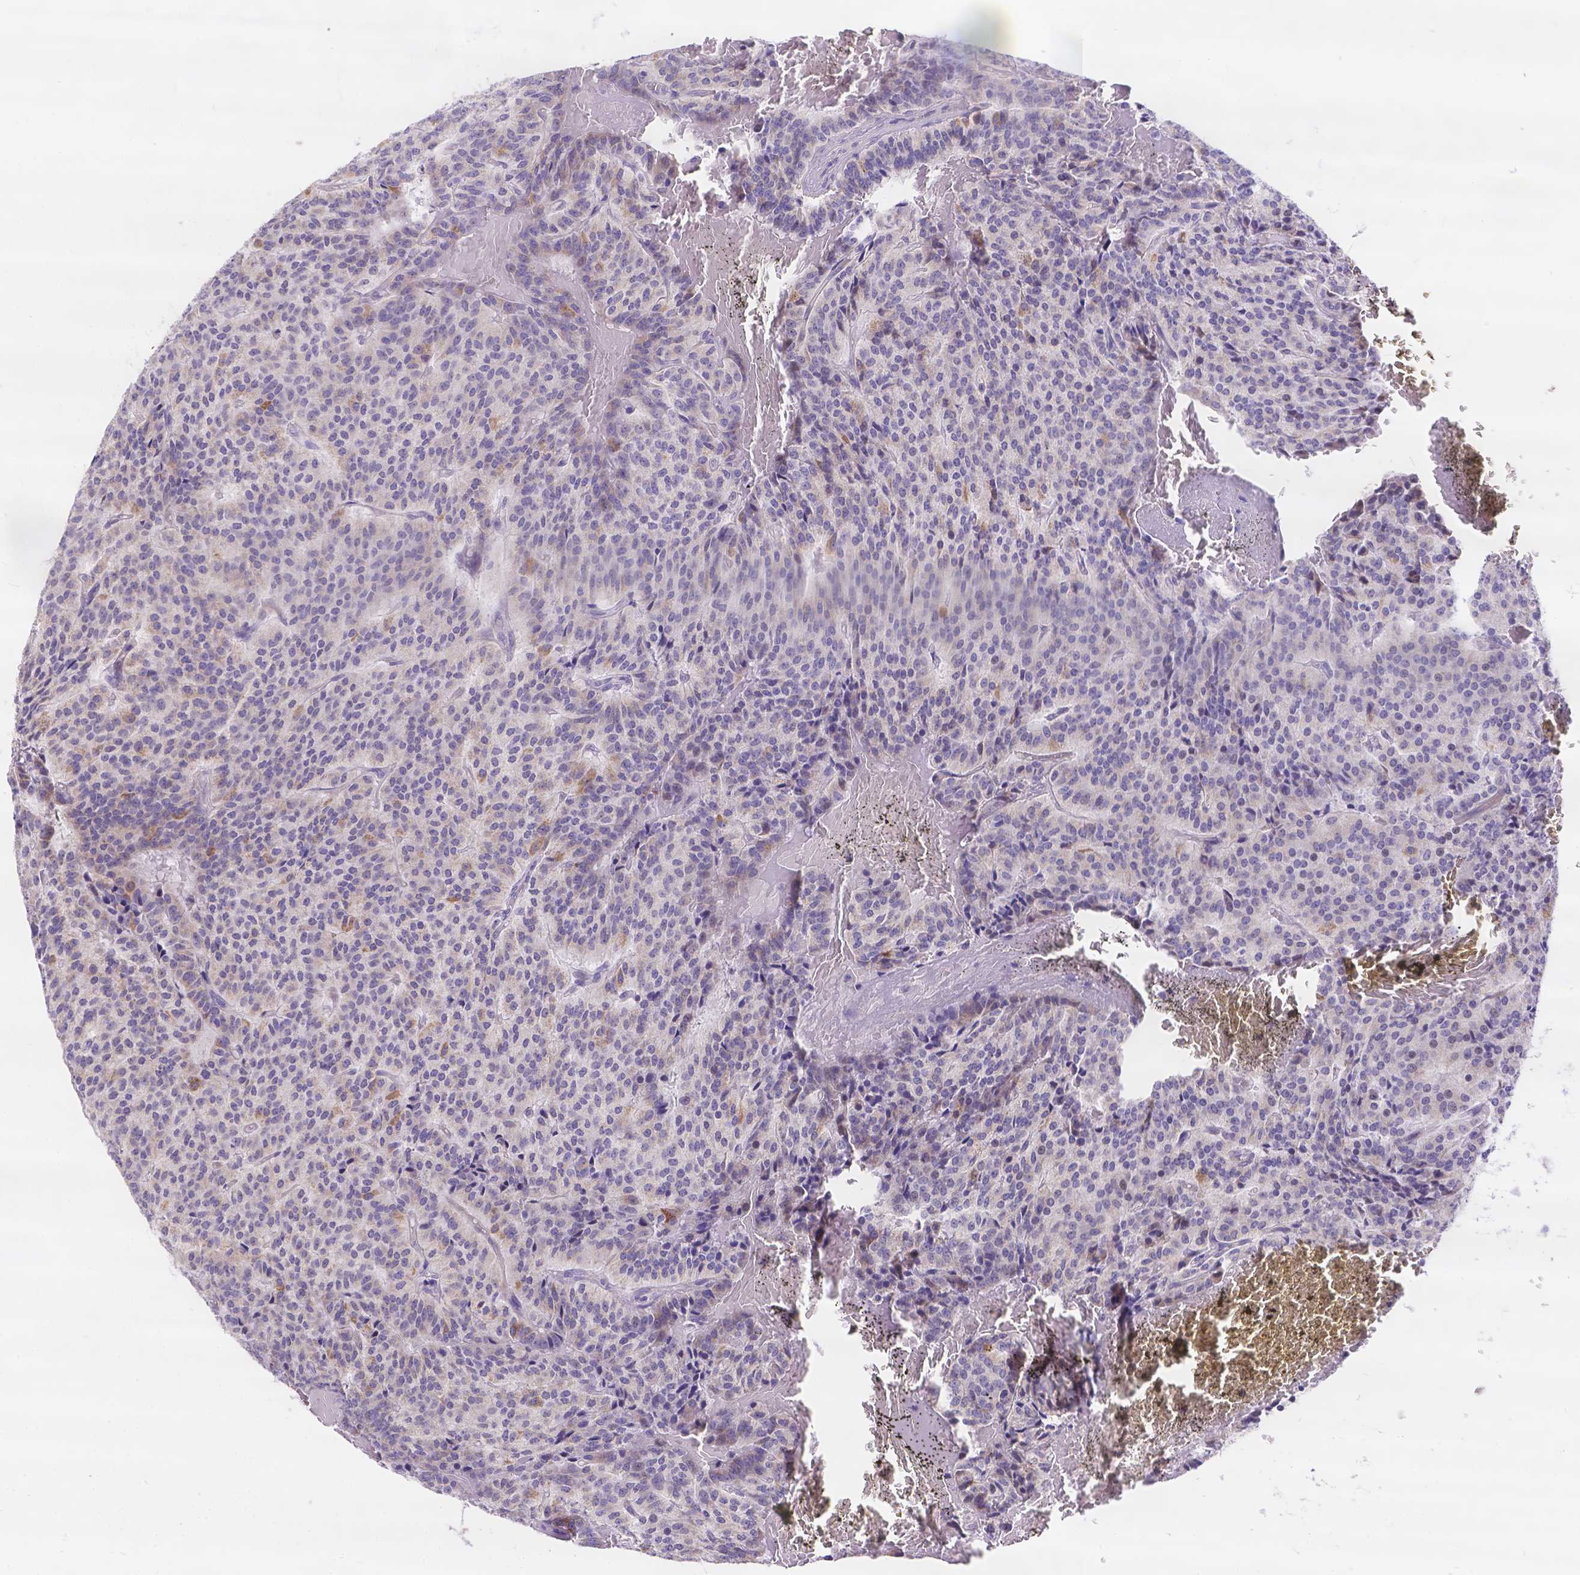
{"staining": {"intensity": "weak", "quantity": "<25%", "location": "cytoplasmic/membranous"}, "tissue": "carcinoid", "cell_type": "Tumor cells", "image_type": "cancer", "snomed": [{"axis": "morphology", "description": "Carcinoid, malignant, NOS"}, {"axis": "topography", "description": "Lung"}], "caption": "This is an immunohistochemistry (IHC) photomicrograph of human carcinoid (malignant). There is no positivity in tumor cells.", "gene": "DLEC1", "patient": {"sex": "male", "age": 70}}